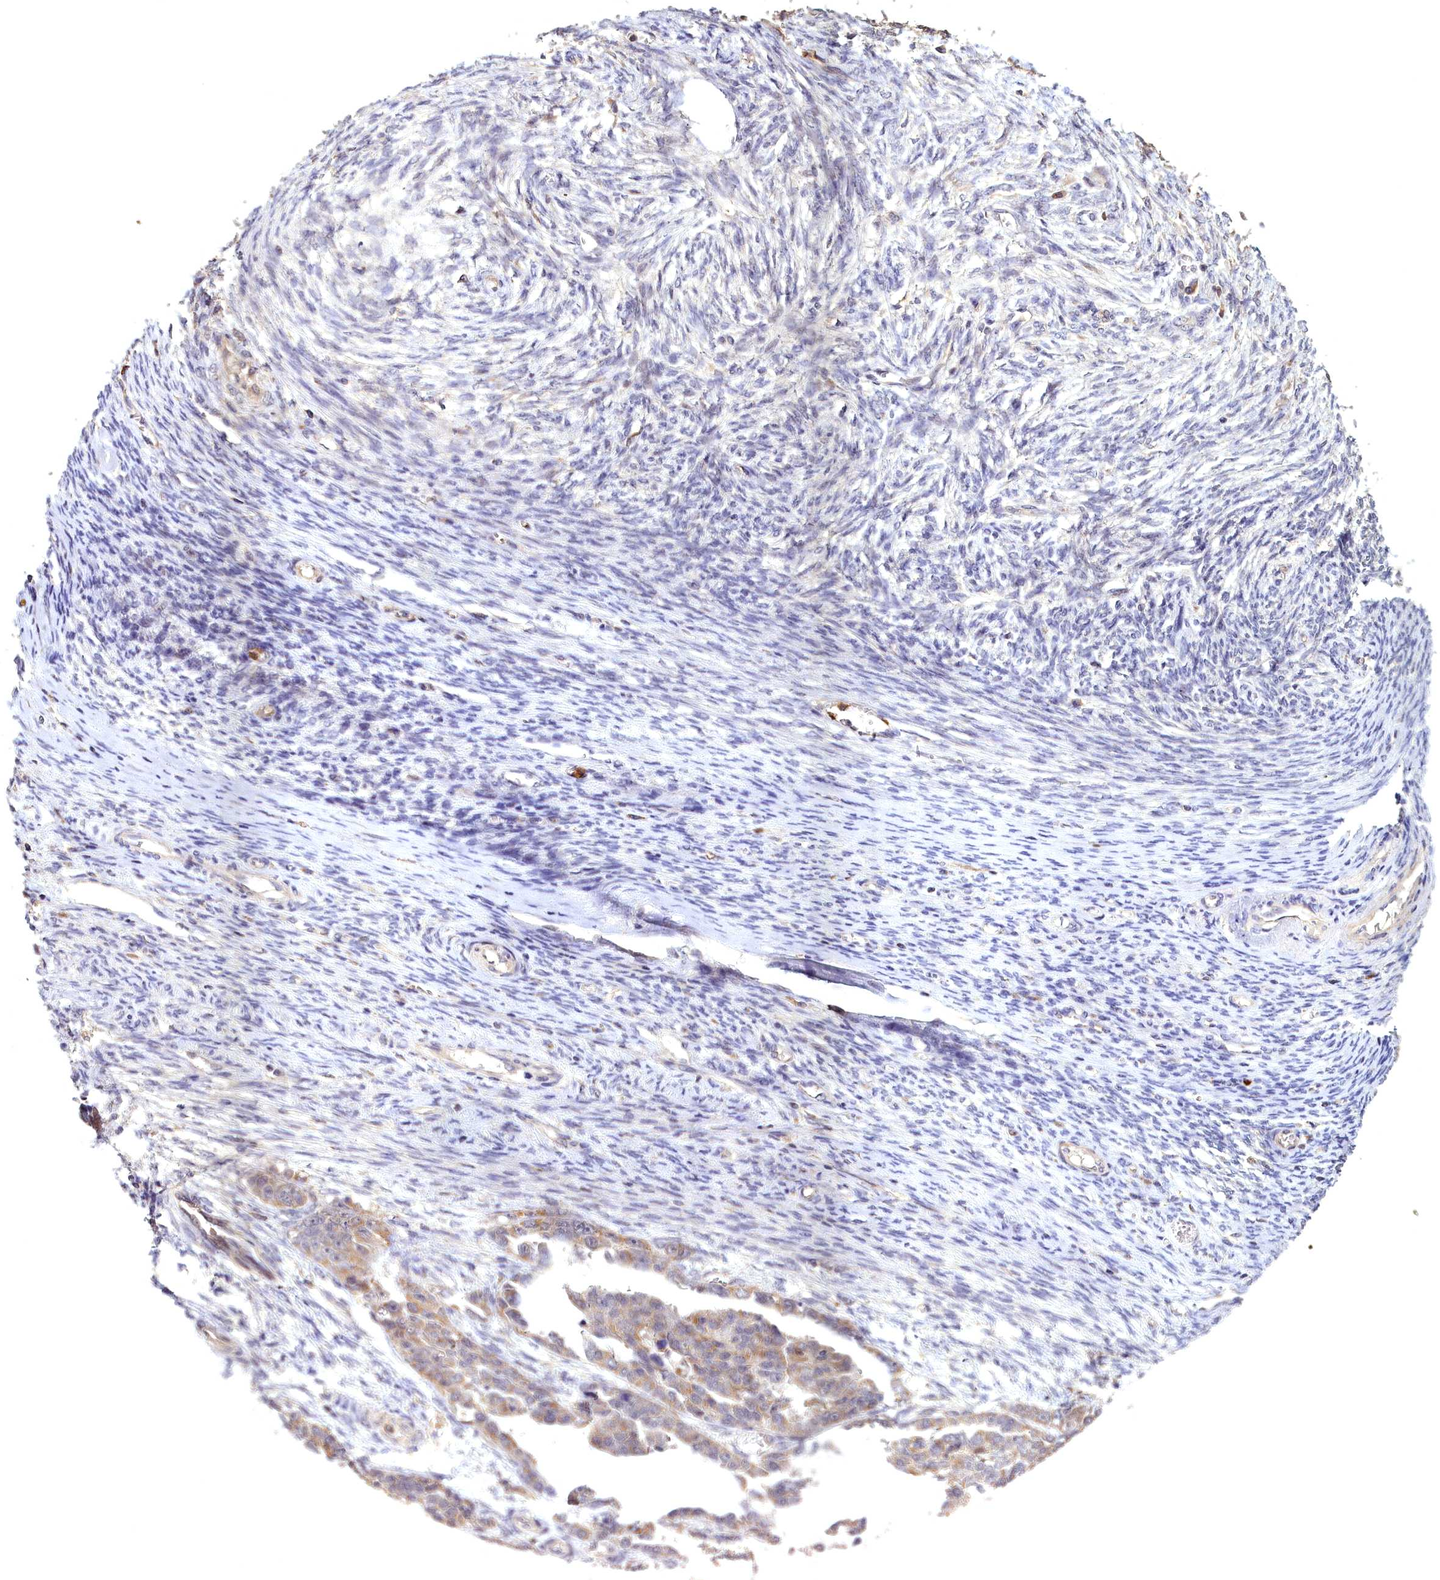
{"staining": {"intensity": "weak", "quantity": "25%-75%", "location": "cytoplasmic/membranous"}, "tissue": "ovarian cancer", "cell_type": "Tumor cells", "image_type": "cancer", "snomed": [{"axis": "morphology", "description": "Cystadenocarcinoma, serous, NOS"}, {"axis": "topography", "description": "Ovary"}], "caption": "Approximately 25%-75% of tumor cells in serous cystadenocarcinoma (ovarian) show weak cytoplasmic/membranous protein staining as visualized by brown immunohistochemical staining.", "gene": "EPB41L4B", "patient": {"sex": "female", "age": 44}}